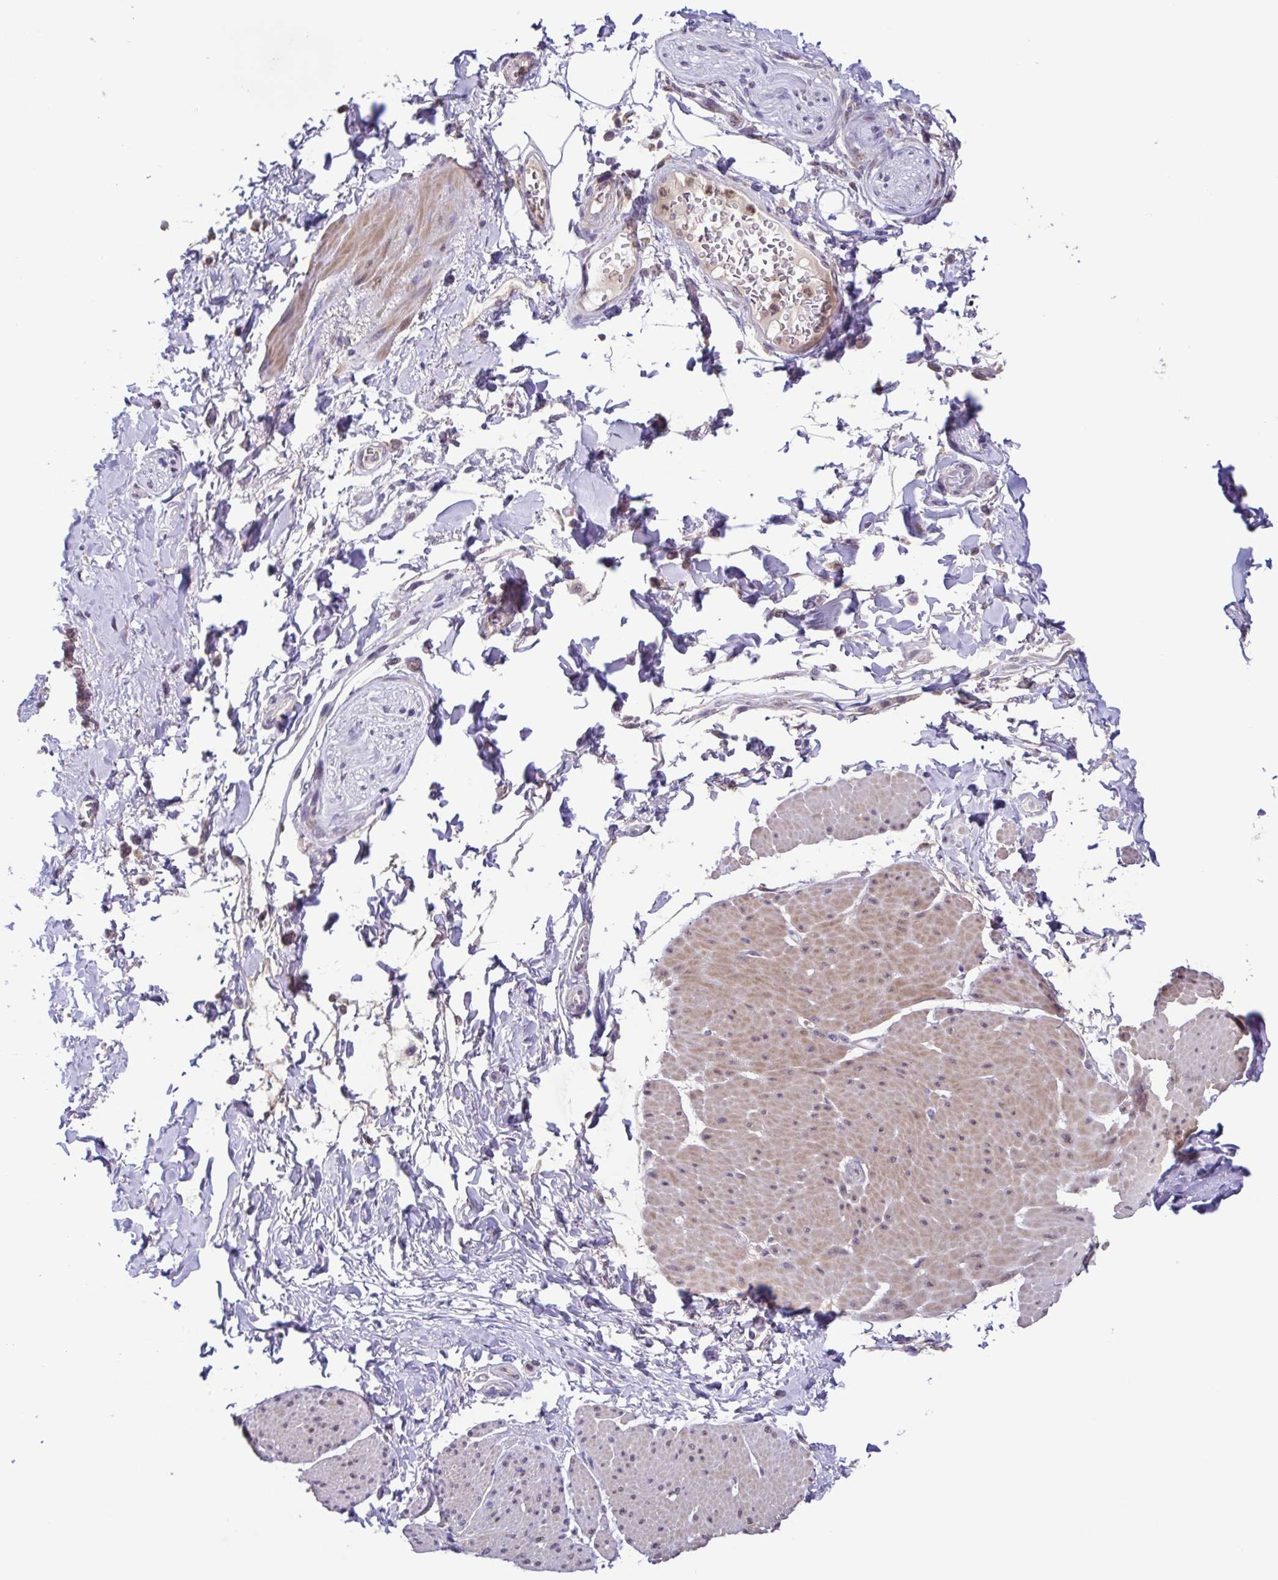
{"staining": {"intensity": "negative", "quantity": "none", "location": "none"}, "tissue": "adipose tissue", "cell_type": "Adipocytes", "image_type": "normal", "snomed": [{"axis": "morphology", "description": "Normal tissue, NOS"}, {"axis": "topography", "description": "Urinary bladder"}, {"axis": "topography", "description": "Peripheral nerve tissue"}], "caption": "The photomicrograph demonstrates no significant staining in adipocytes of adipose tissue. (Stains: DAB (3,3'-diaminobenzidine) immunohistochemistry with hematoxylin counter stain, Microscopy: brightfield microscopy at high magnification).", "gene": "ACTRT3", "patient": {"sex": "female", "age": 60}}